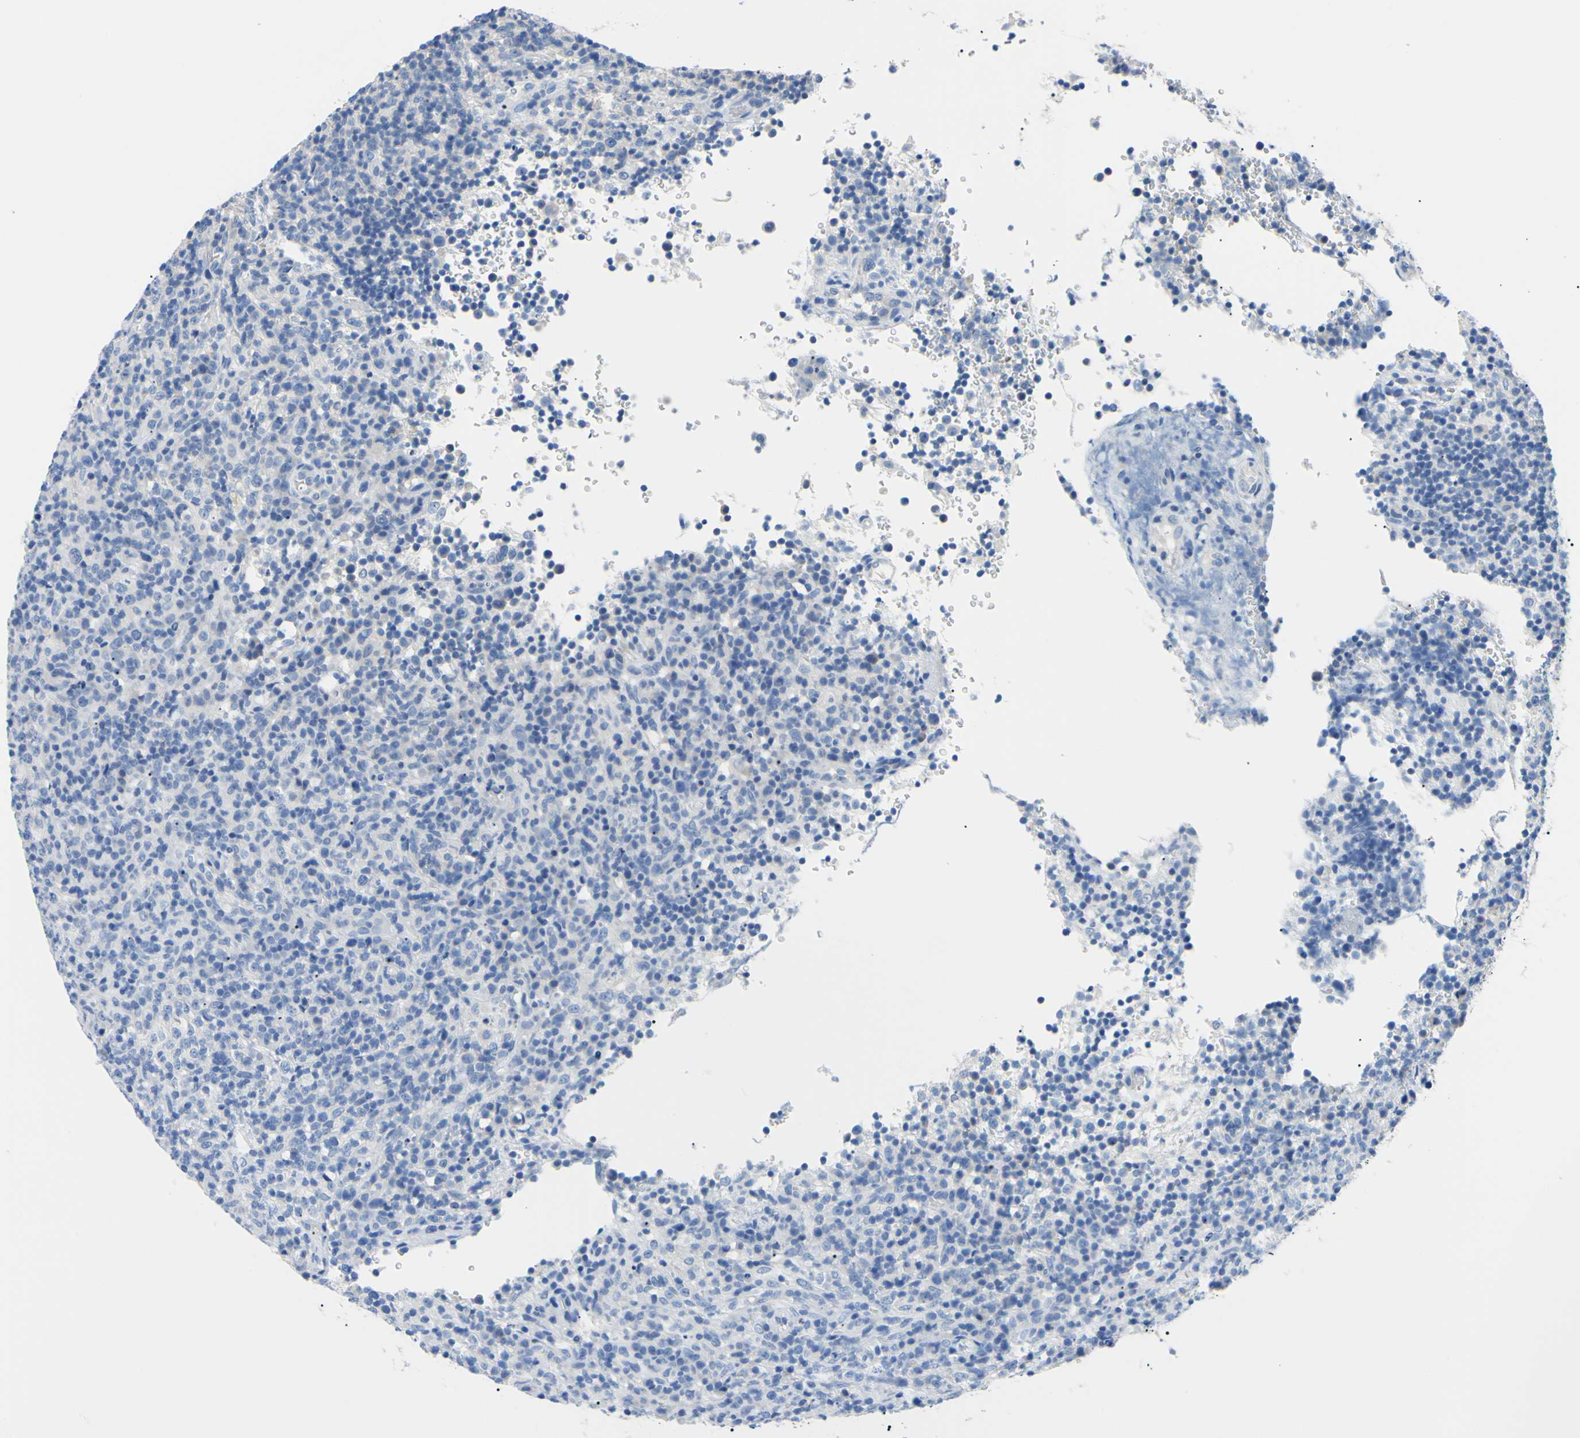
{"staining": {"intensity": "negative", "quantity": "none", "location": "none"}, "tissue": "lymphoma", "cell_type": "Tumor cells", "image_type": "cancer", "snomed": [{"axis": "morphology", "description": "Malignant lymphoma, non-Hodgkin's type, High grade"}, {"axis": "topography", "description": "Lymph node"}], "caption": "Photomicrograph shows no protein expression in tumor cells of malignant lymphoma, non-Hodgkin's type (high-grade) tissue. (Brightfield microscopy of DAB (3,3'-diaminobenzidine) immunohistochemistry at high magnification).", "gene": "RARS1", "patient": {"sex": "female", "age": 76}}